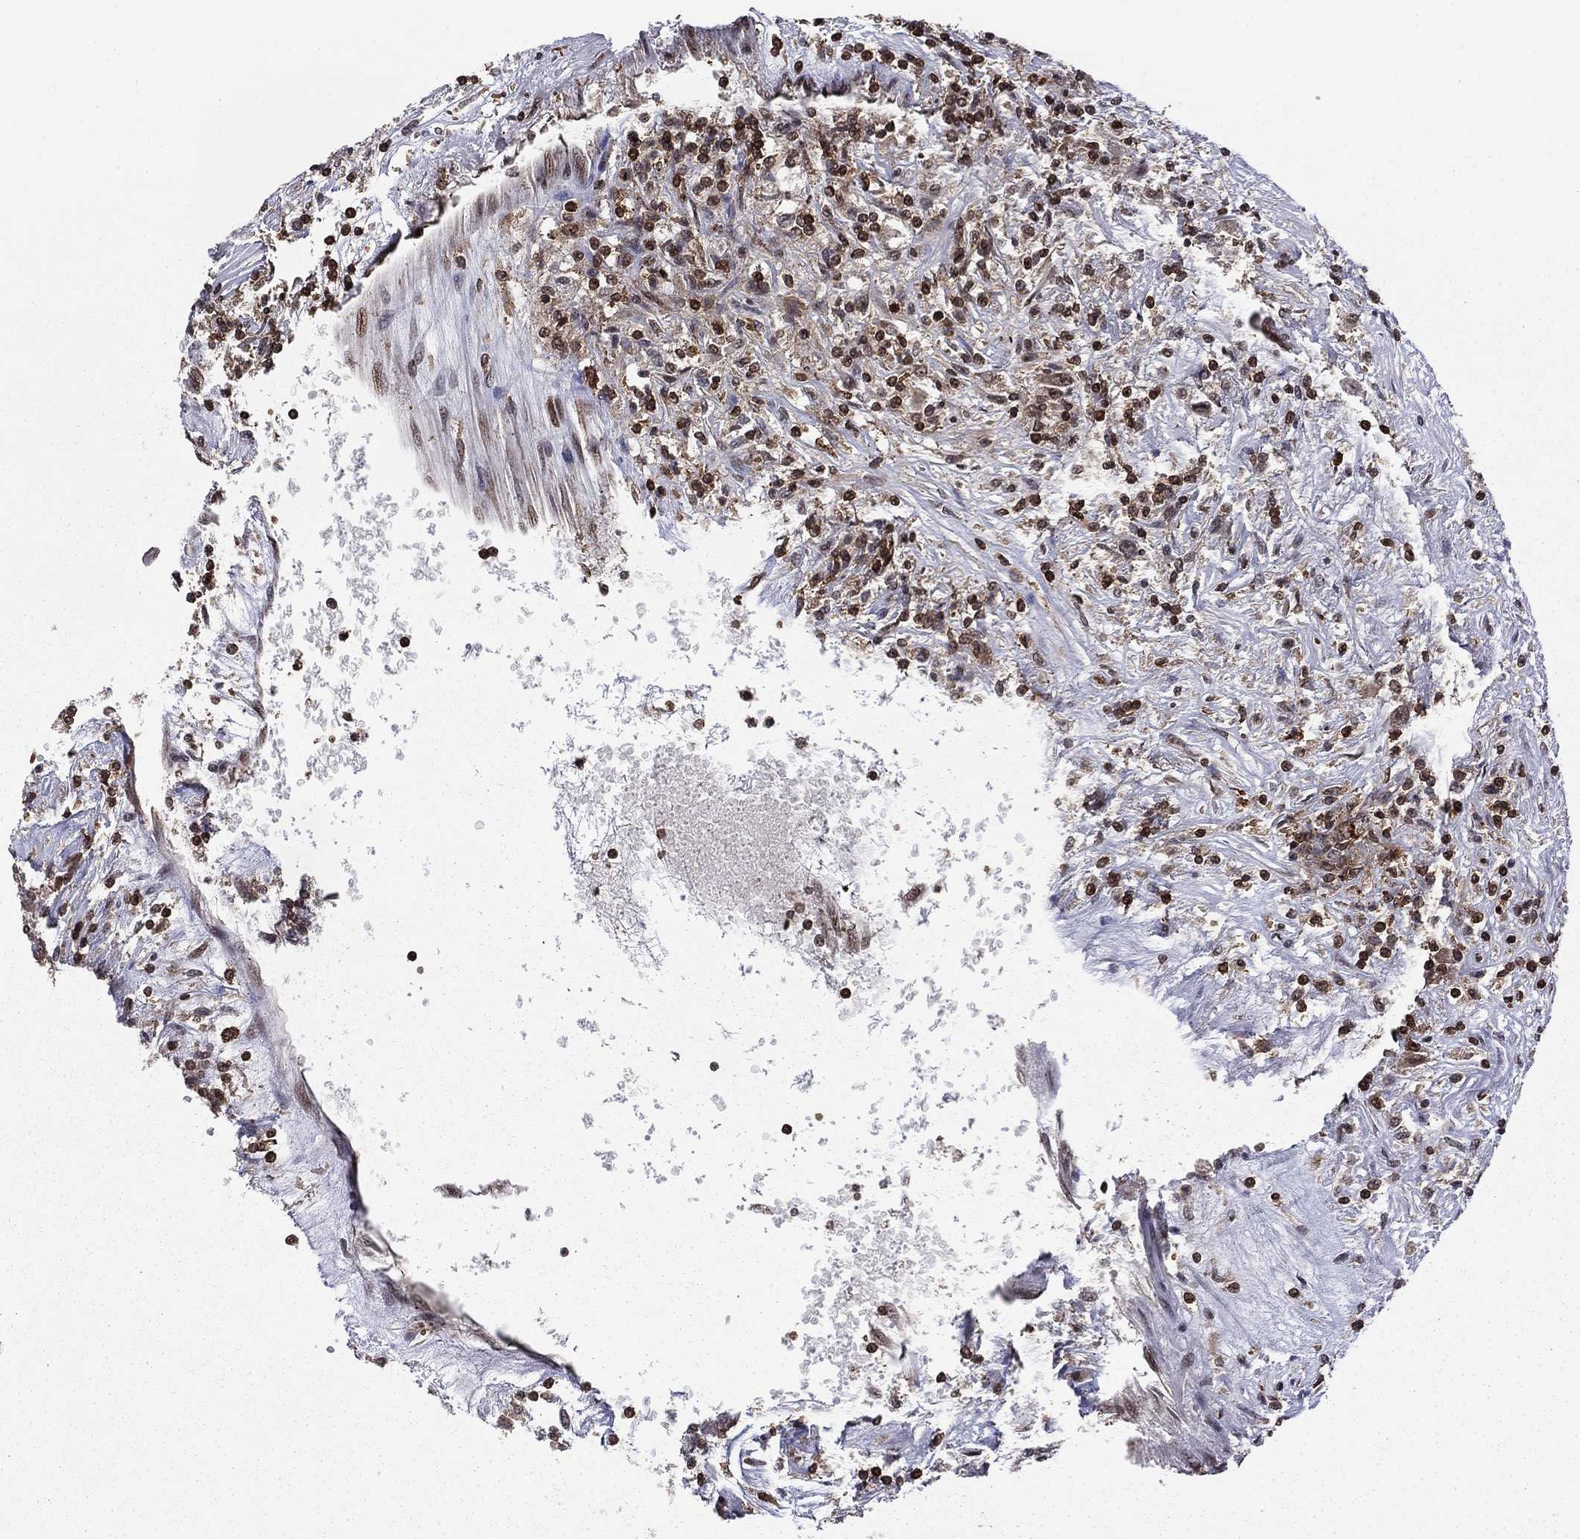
{"staining": {"intensity": "strong", "quantity": "25%-75%", "location": "nuclear"}, "tissue": "renal cancer", "cell_type": "Tumor cells", "image_type": "cancer", "snomed": [{"axis": "morphology", "description": "Adenocarcinoma, NOS"}, {"axis": "topography", "description": "Kidney"}], "caption": "Immunohistochemistry (IHC) (DAB) staining of renal cancer demonstrates strong nuclear protein staining in approximately 25%-75% of tumor cells.", "gene": "PSMD2", "patient": {"sex": "female", "age": 67}}